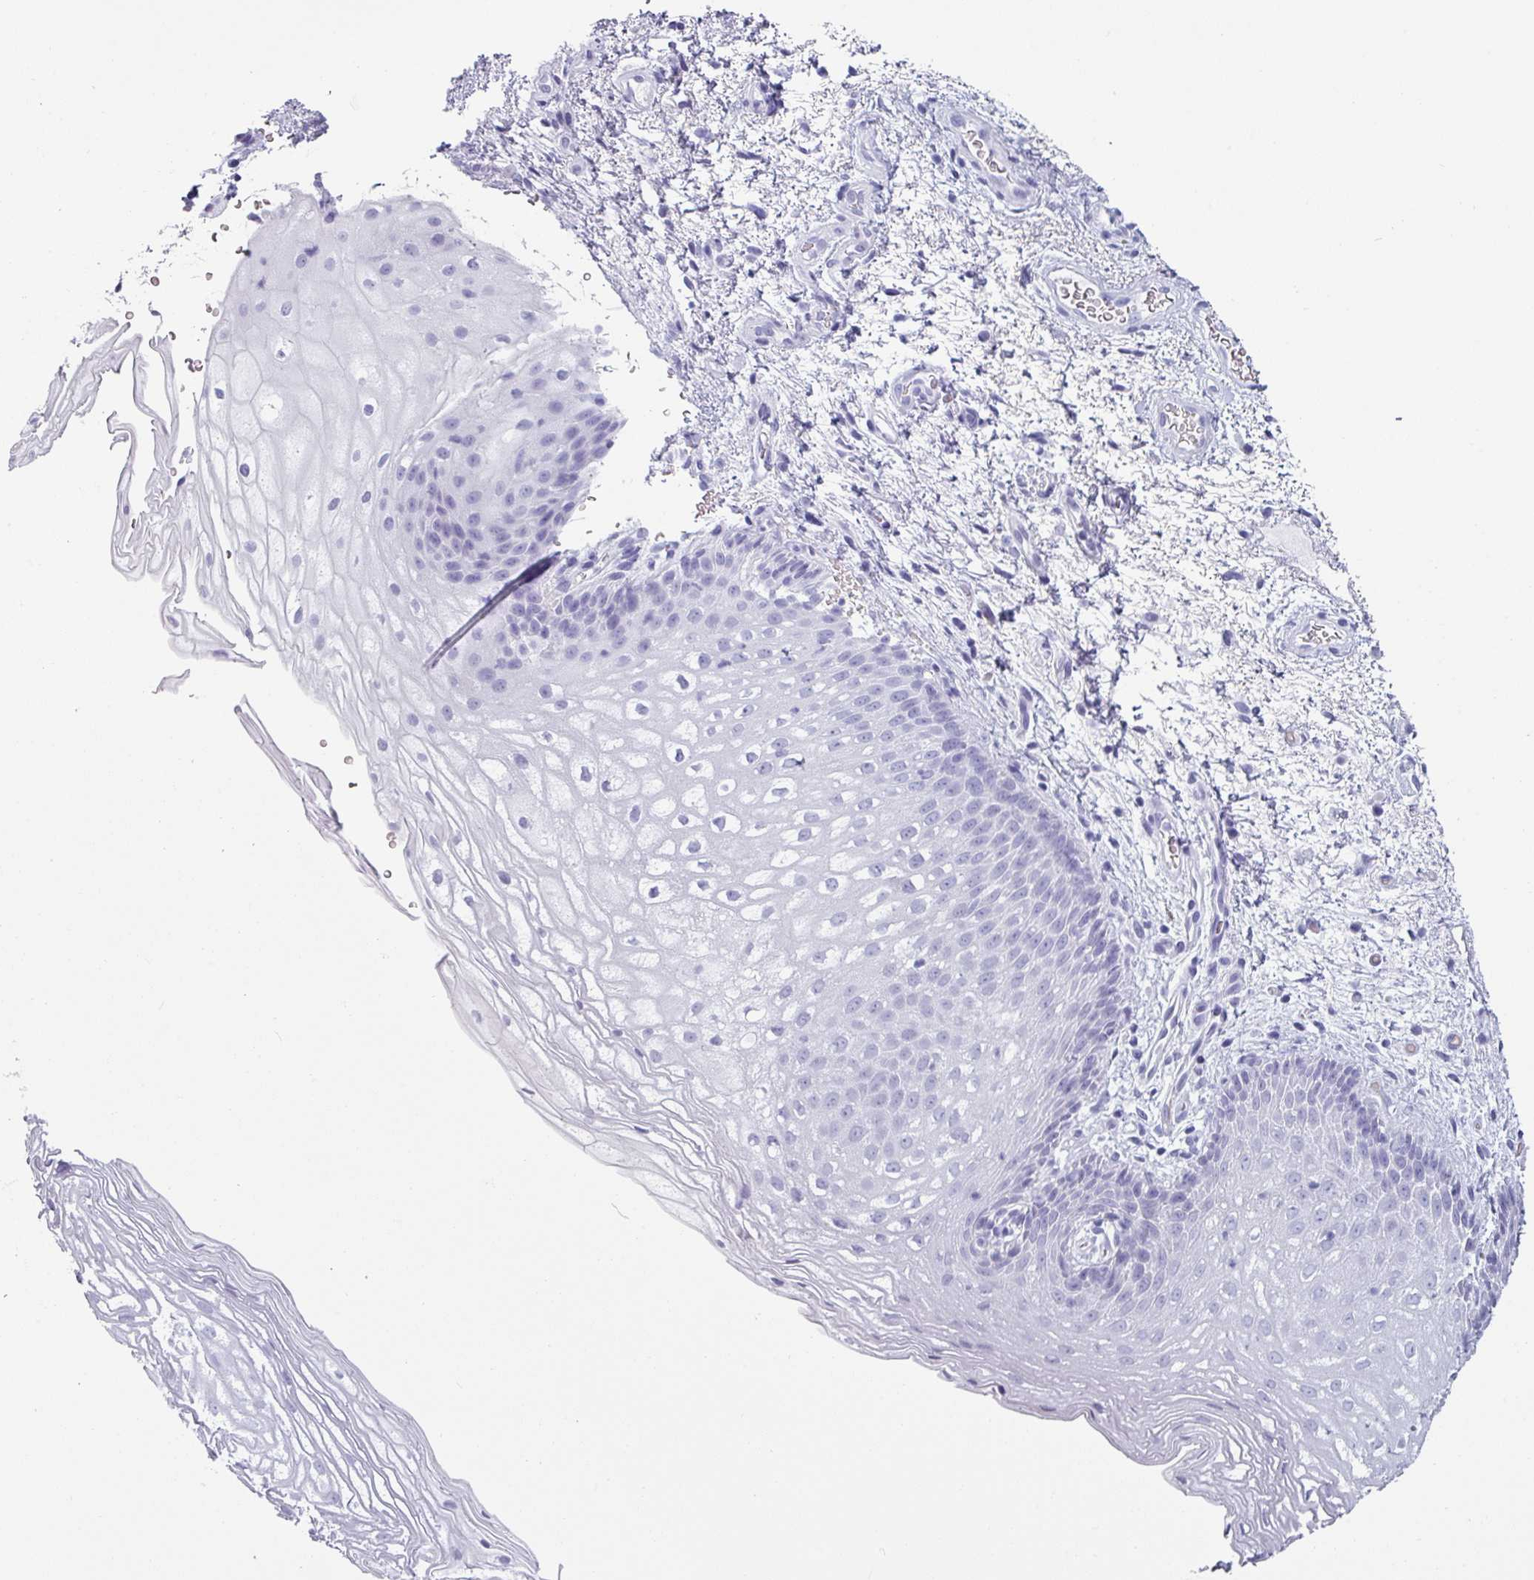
{"staining": {"intensity": "negative", "quantity": "none", "location": "none"}, "tissue": "vagina", "cell_type": "Squamous epithelial cells", "image_type": "normal", "snomed": [{"axis": "morphology", "description": "Normal tissue, NOS"}, {"axis": "topography", "description": "Vagina"}], "caption": "This micrograph is of normal vagina stained with IHC to label a protein in brown with the nuclei are counter-stained blue. There is no expression in squamous epithelial cells. The staining is performed using DAB brown chromogen with nuclei counter-stained in using hematoxylin.", "gene": "CRYBB2", "patient": {"sex": "female", "age": 47}}